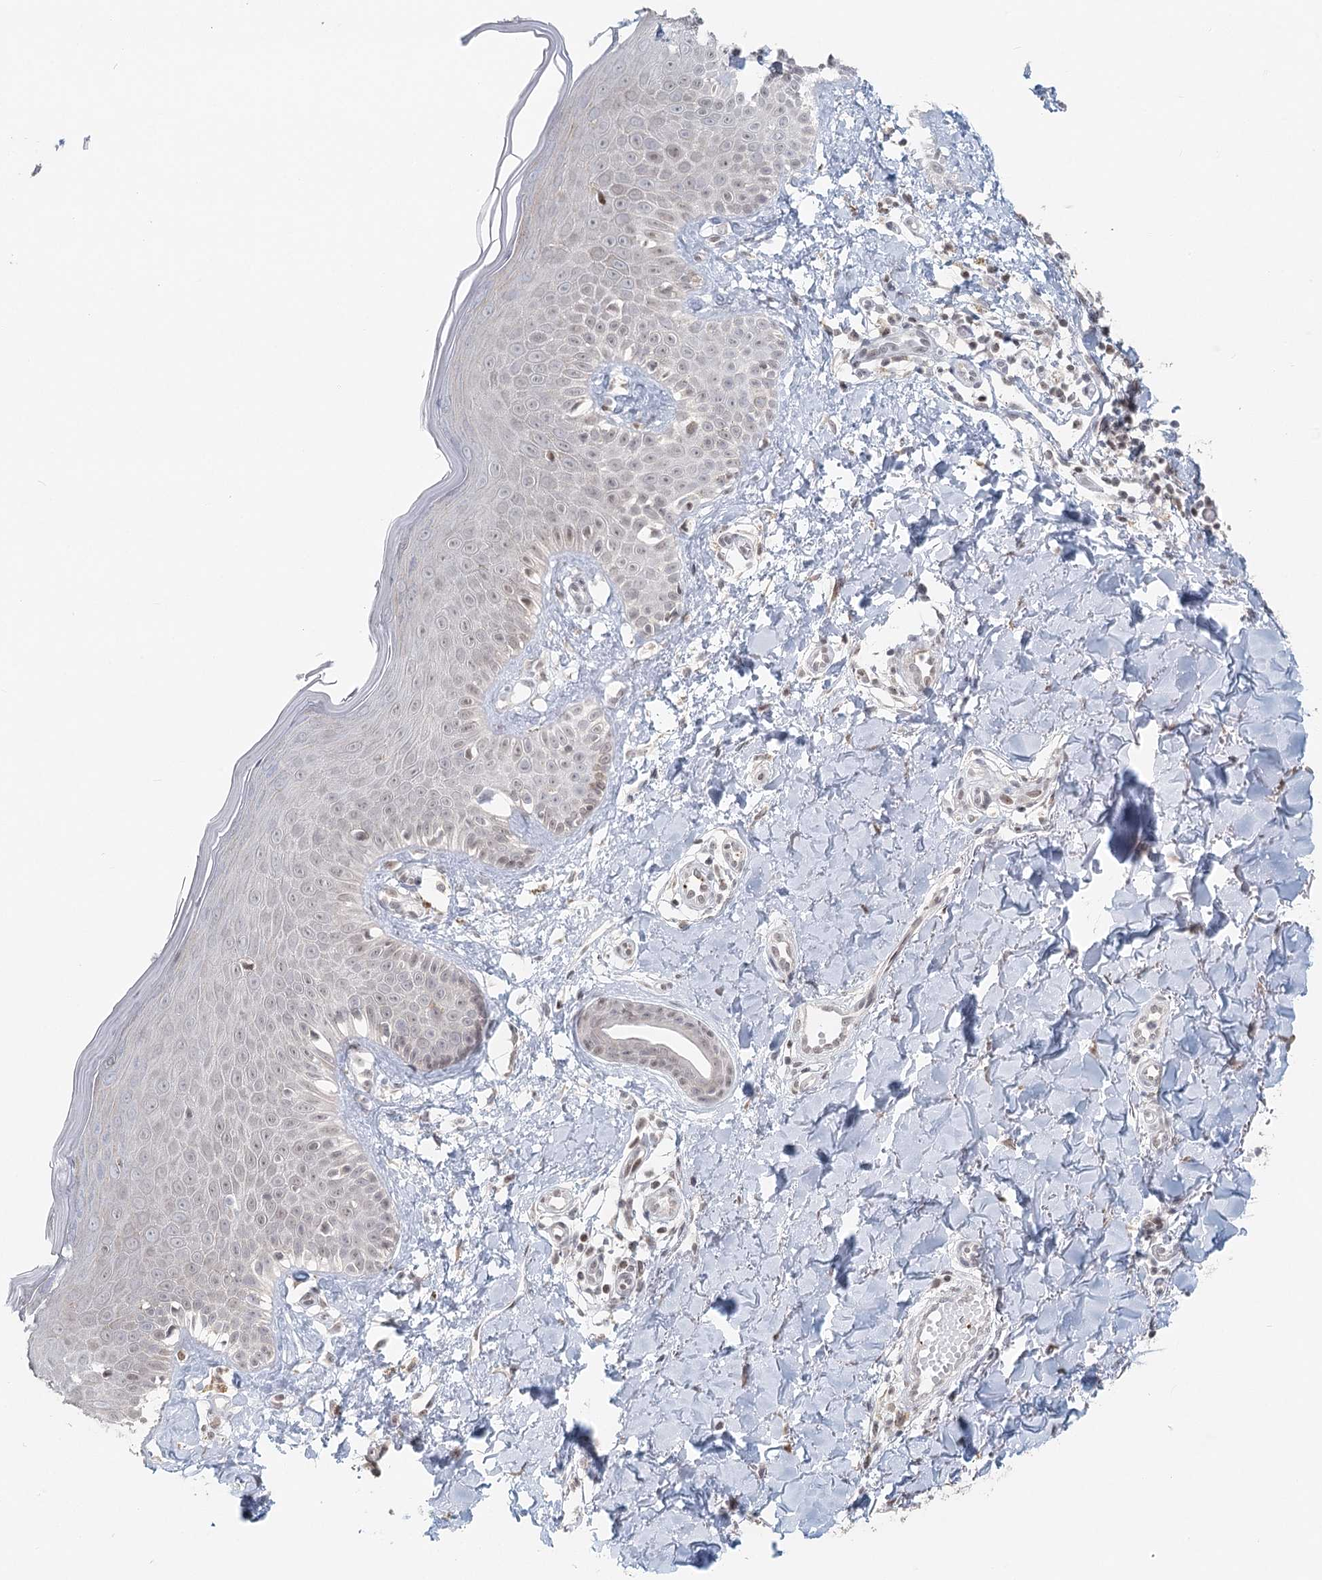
{"staining": {"intensity": "negative", "quantity": "none", "location": "none"}, "tissue": "skin", "cell_type": "Fibroblasts", "image_type": "normal", "snomed": [{"axis": "morphology", "description": "Normal tissue, NOS"}, {"axis": "topography", "description": "Skin"}], "caption": "The histopathology image reveals no staining of fibroblasts in benign skin. The staining was performed using DAB (3,3'-diaminobenzidine) to visualize the protein expression in brown, while the nuclei were stained in blue with hematoxylin (Magnification: 20x).", "gene": "BNIP5", "patient": {"sex": "male", "age": 52}}